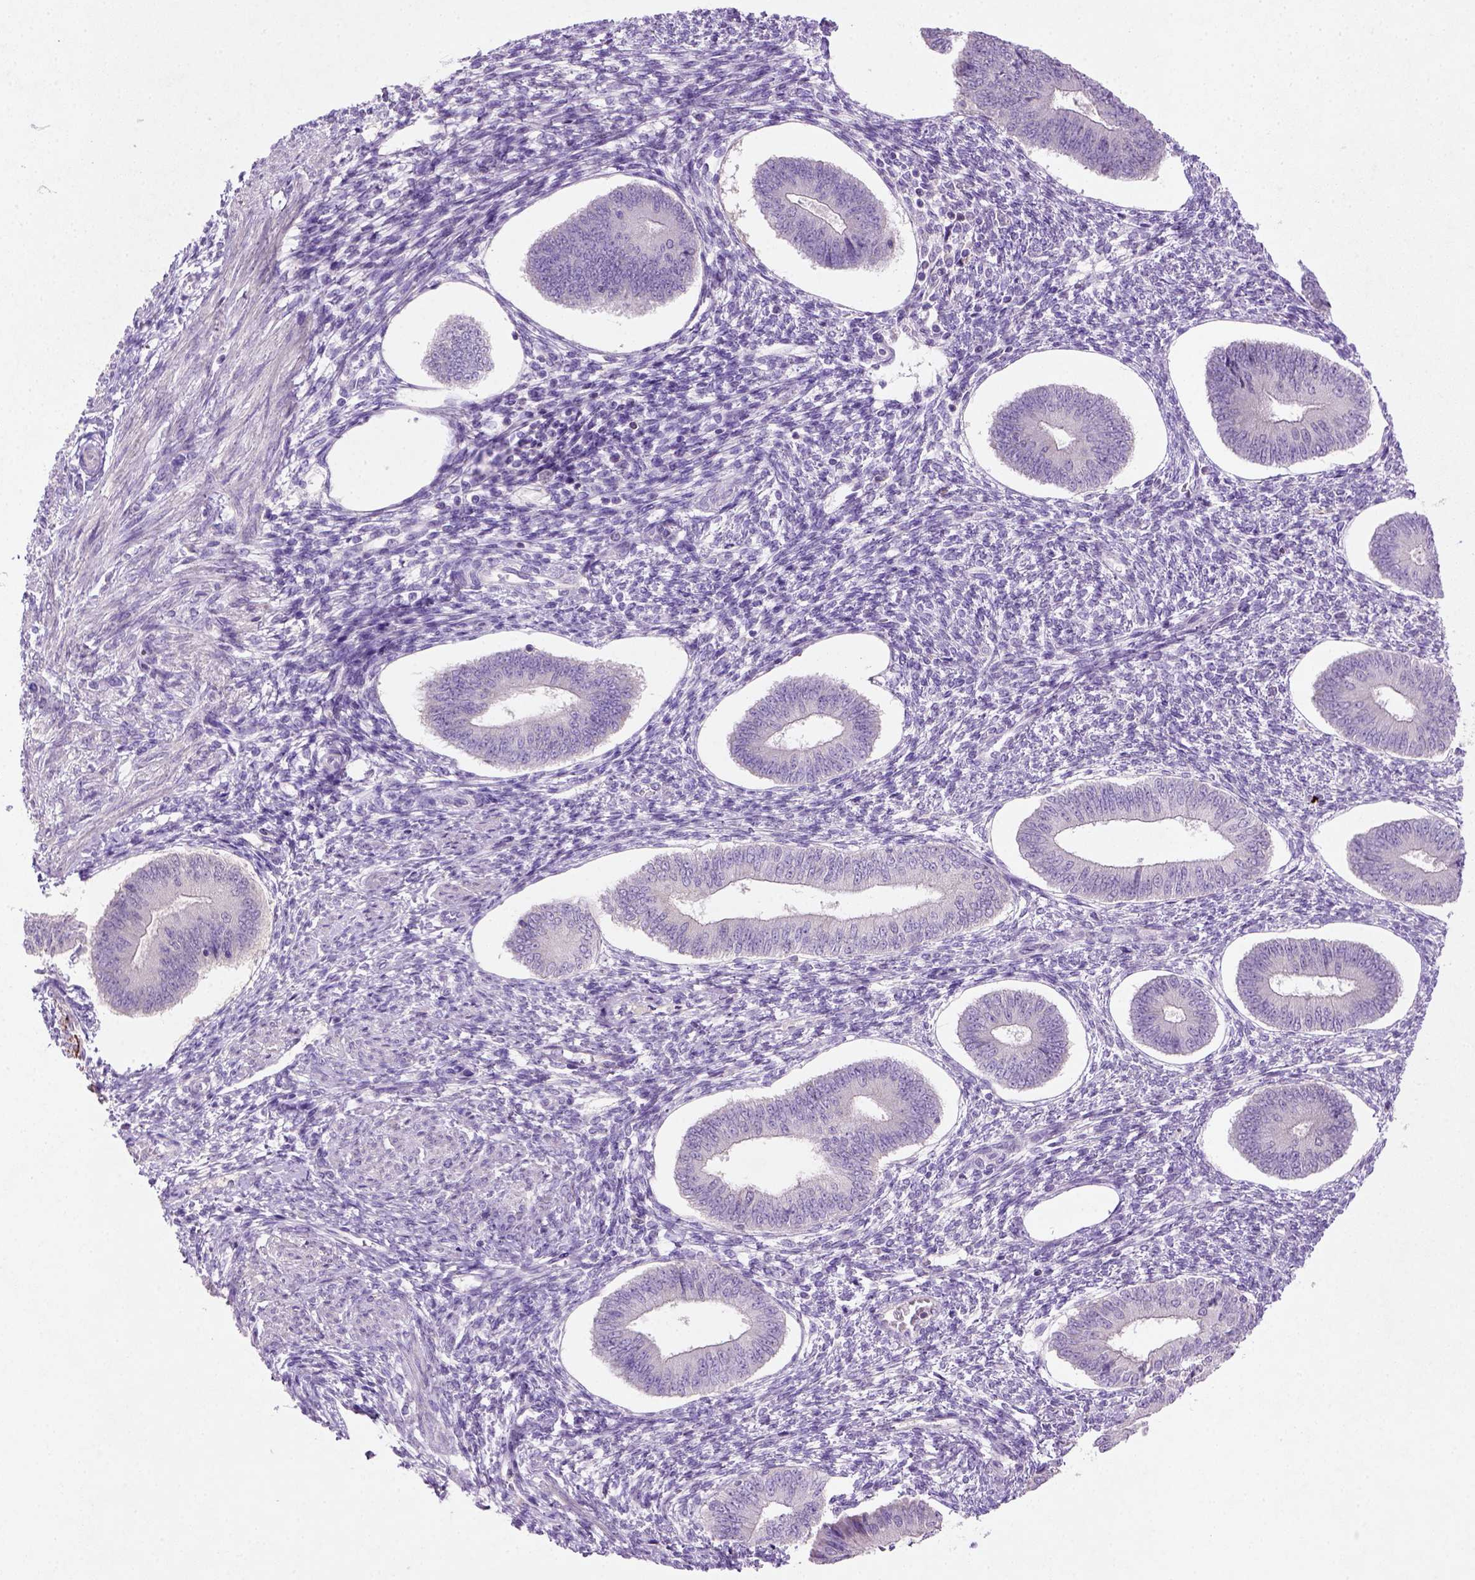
{"staining": {"intensity": "negative", "quantity": "none", "location": "none"}, "tissue": "endometrium", "cell_type": "Cells in endometrial stroma", "image_type": "normal", "snomed": [{"axis": "morphology", "description": "Normal tissue, NOS"}, {"axis": "topography", "description": "Endometrium"}], "caption": "IHC of normal human endometrium exhibits no staining in cells in endometrial stroma.", "gene": "NUDT2", "patient": {"sex": "female", "age": 42}}